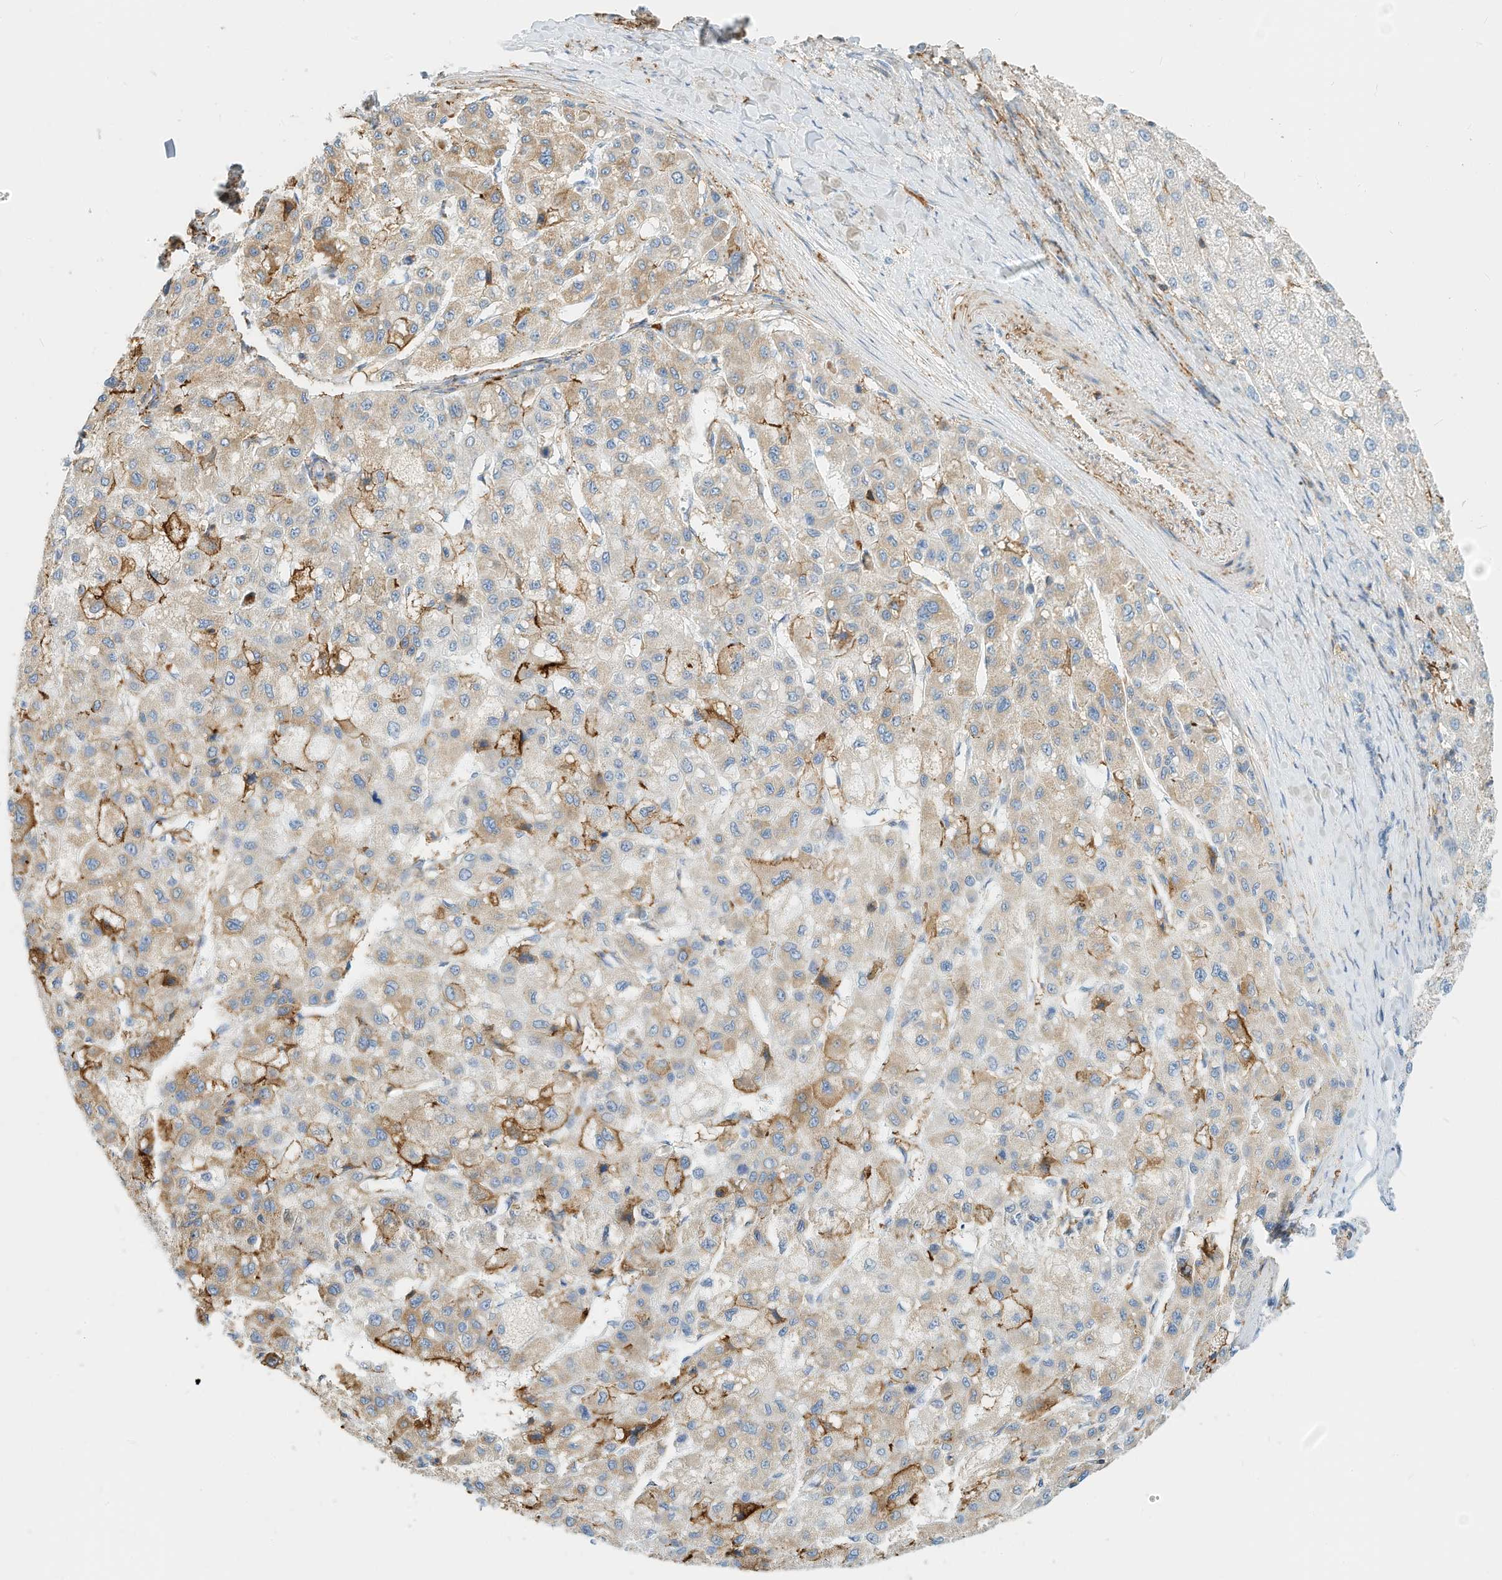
{"staining": {"intensity": "moderate", "quantity": "<25%", "location": "cytoplasmic/membranous"}, "tissue": "liver cancer", "cell_type": "Tumor cells", "image_type": "cancer", "snomed": [{"axis": "morphology", "description": "Carcinoma, Hepatocellular, NOS"}, {"axis": "topography", "description": "Liver"}], "caption": "A high-resolution photomicrograph shows IHC staining of hepatocellular carcinoma (liver), which reveals moderate cytoplasmic/membranous positivity in approximately <25% of tumor cells. Immunohistochemistry (ihc) stains the protein of interest in brown and the nuclei are stained blue.", "gene": "TXNDC9", "patient": {"sex": "male", "age": 80}}